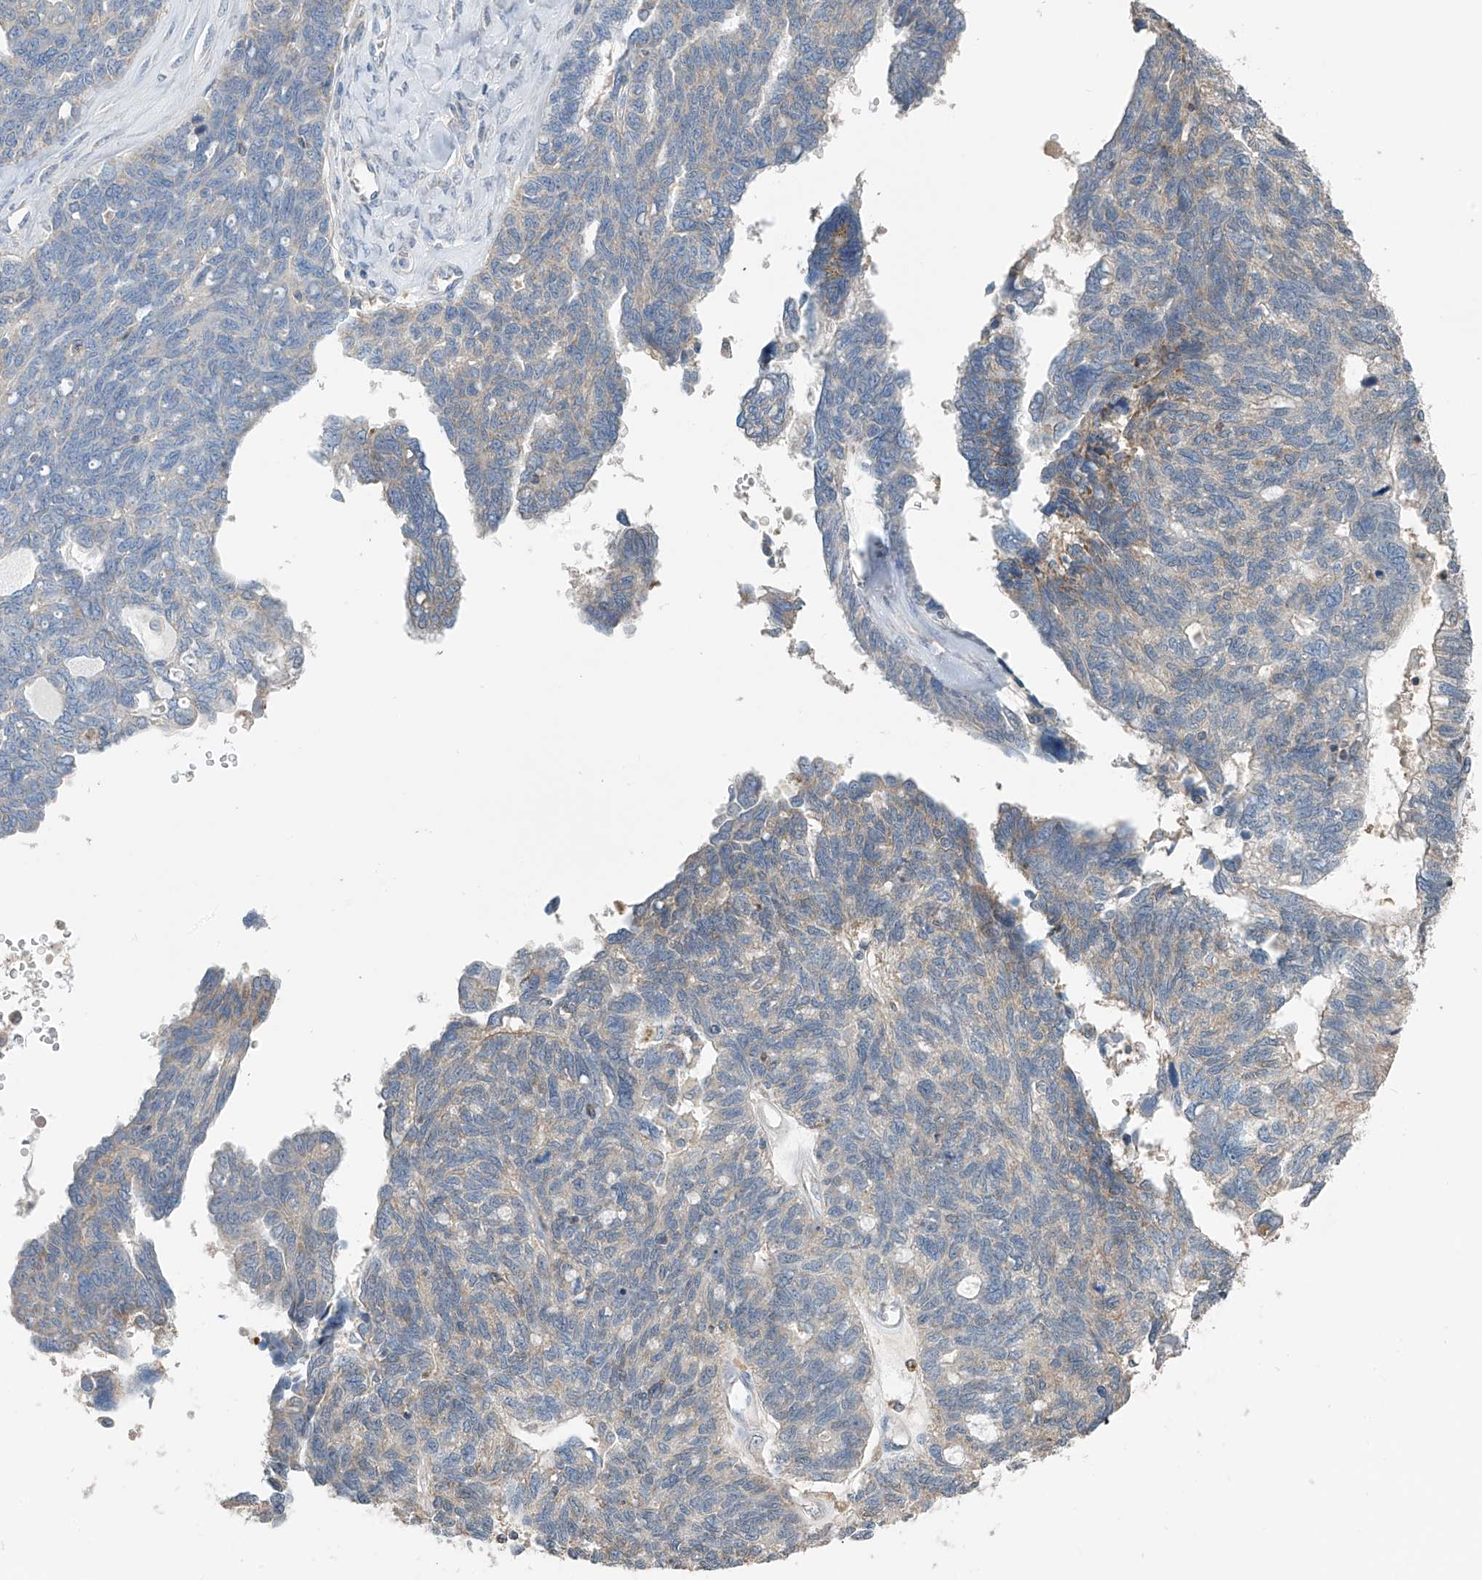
{"staining": {"intensity": "negative", "quantity": "none", "location": "none"}, "tissue": "ovarian cancer", "cell_type": "Tumor cells", "image_type": "cancer", "snomed": [{"axis": "morphology", "description": "Cystadenocarcinoma, serous, NOS"}, {"axis": "topography", "description": "Ovary"}], "caption": "An immunohistochemistry photomicrograph of ovarian serous cystadenocarcinoma is shown. There is no staining in tumor cells of ovarian serous cystadenocarcinoma.", "gene": "SYN3", "patient": {"sex": "female", "age": 79}}